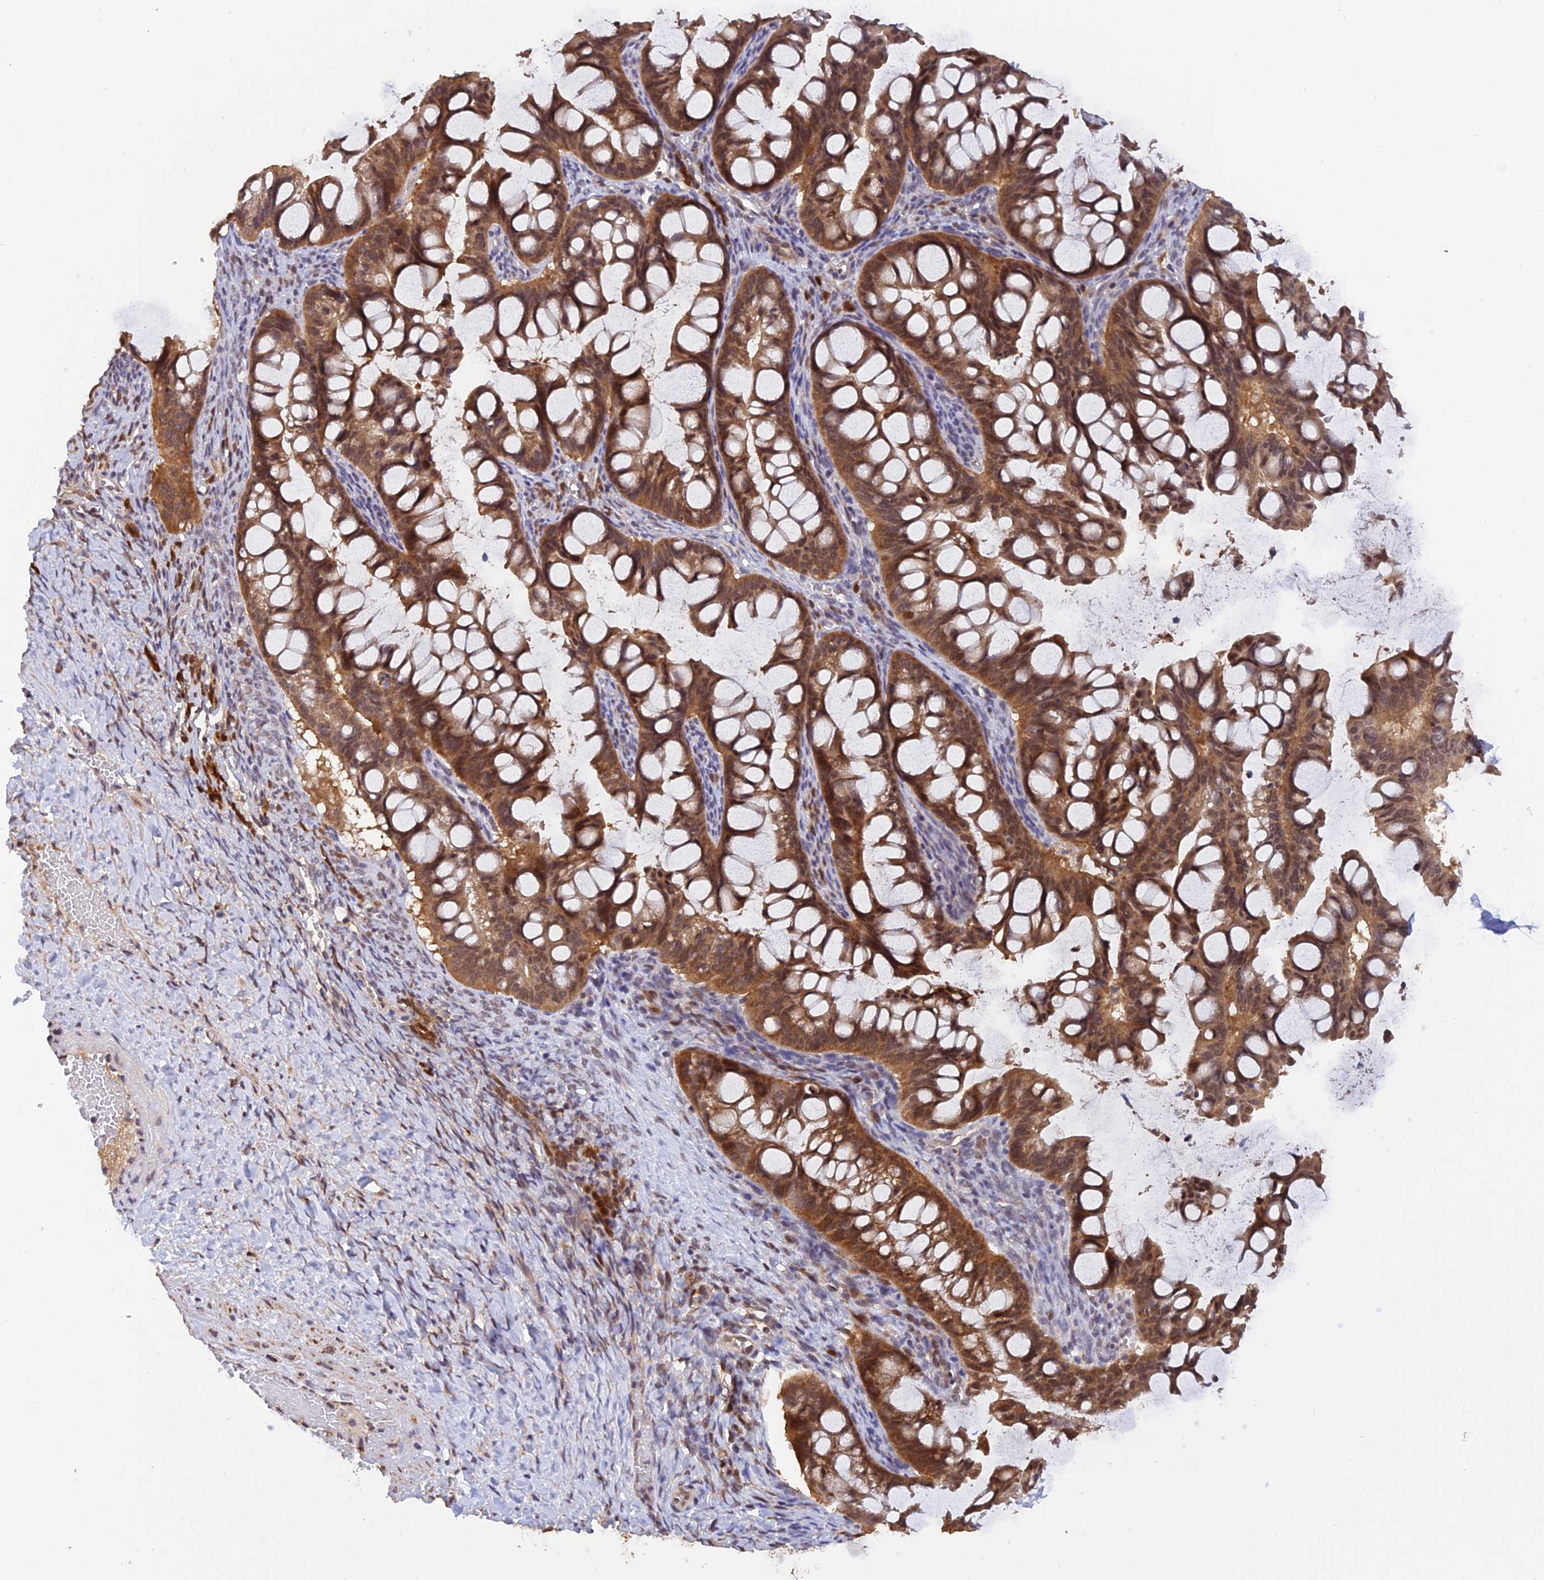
{"staining": {"intensity": "moderate", "quantity": ">75%", "location": "cytoplasmic/membranous,nuclear"}, "tissue": "ovarian cancer", "cell_type": "Tumor cells", "image_type": "cancer", "snomed": [{"axis": "morphology", "description": "Cystadenocarcinoma, mucinous, NOS"}, {"axis": "topography", "description": "Ovary"}], "caption": "Moderate cytoplasmic/membranous and nuclear protein staining is seen in approximately >75% of tumor cells in ovarian cancer.", "gene": "MNS1", "patient": {"sex": "female", "age": 73}}